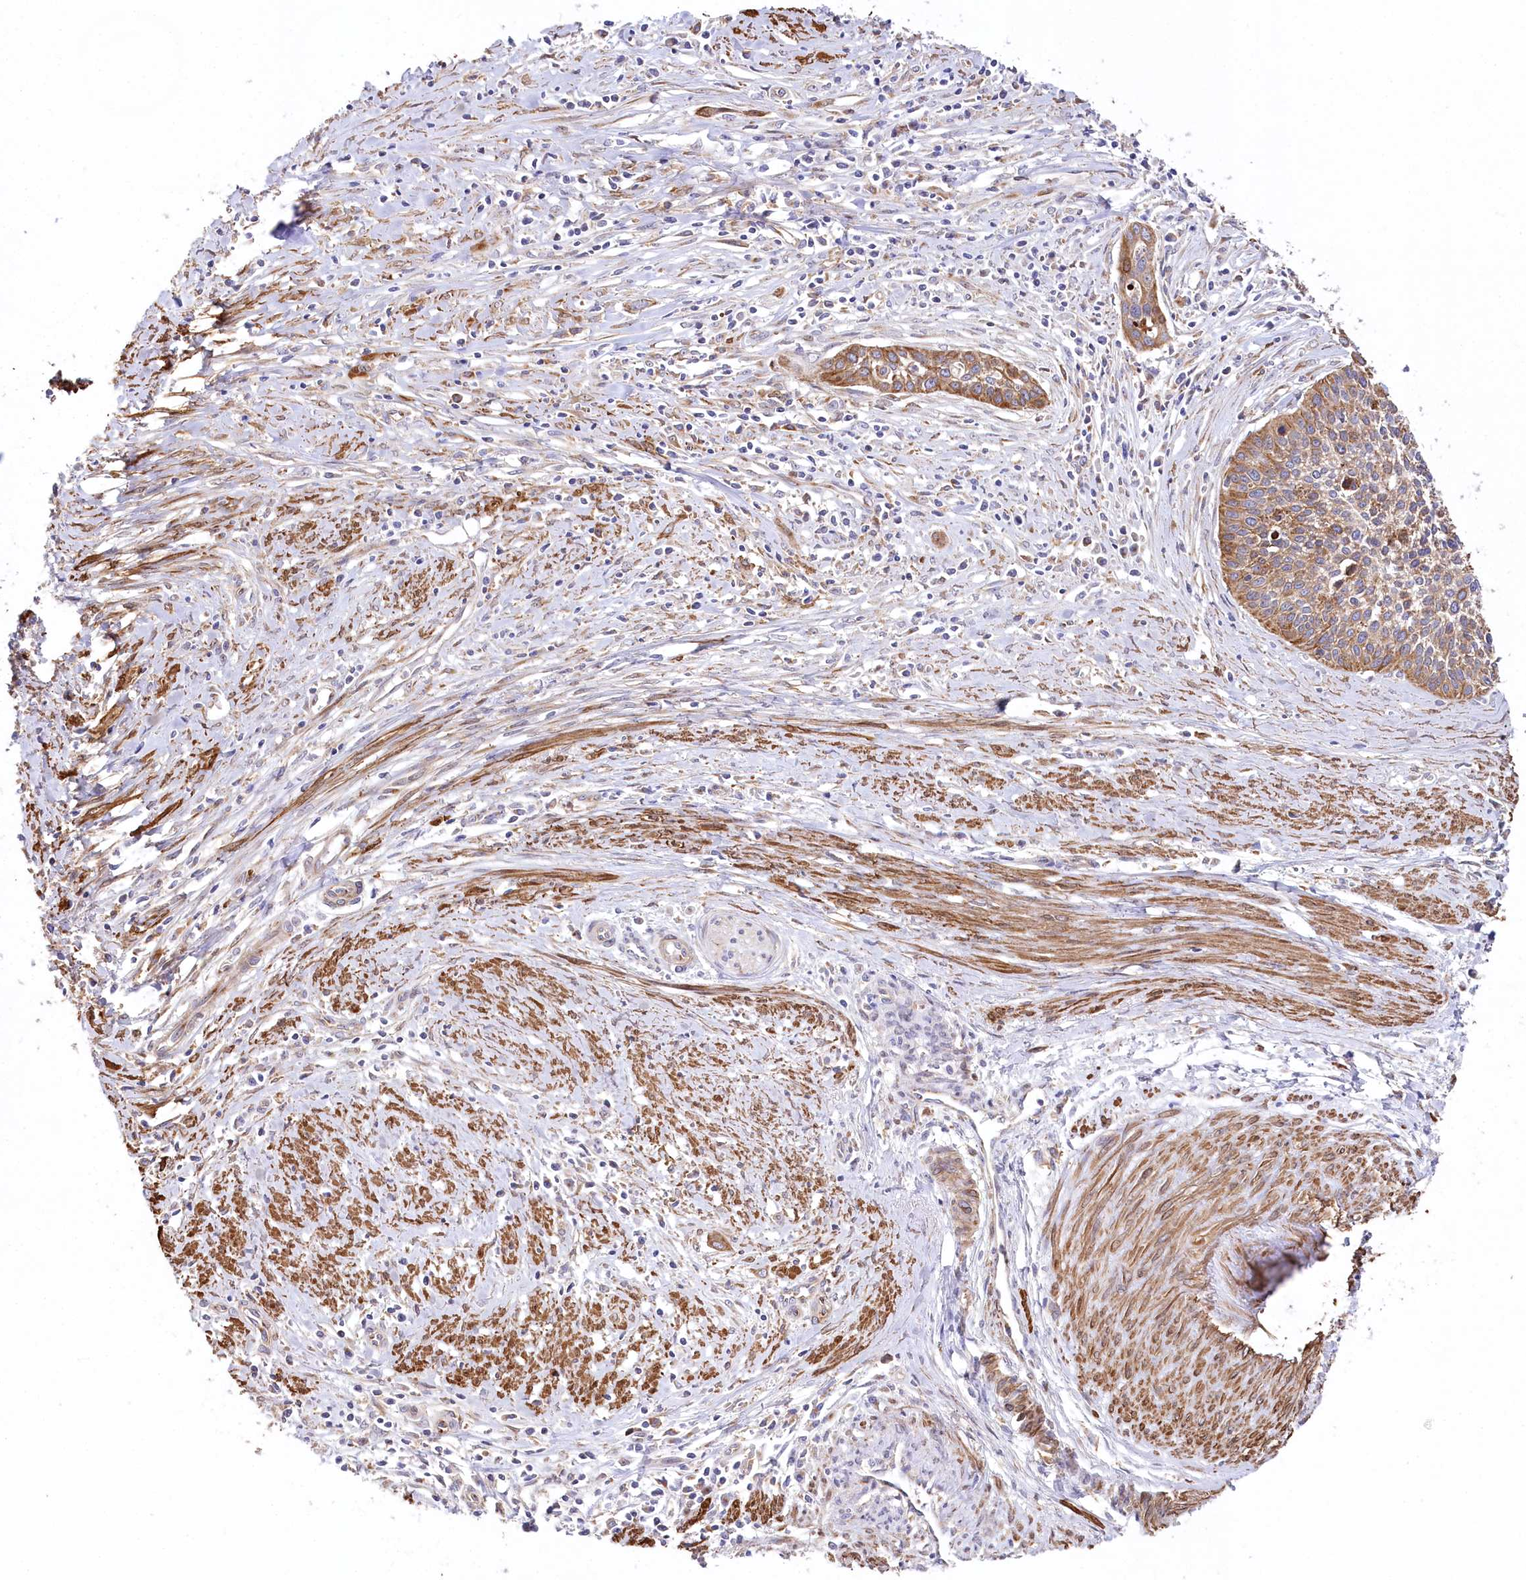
{"staining": {"intensity": "moderate", "quantity": ">75%", "location": "cytoplasmic/membranous"}, "tissue": "cervical cancer", "cell_type": "Tumor cells", "image_type": "cancer", "snomed": [{"axis": "morphology", "description": "Squamous cell carcinoma, NOS"}, {"axis": "topography", "description": "Cervix"}], "caption": "A medium amount of moderate cytoplasmic/membranous expression is present in about >75% of tumor cells in cervical cancer (squamous cell carcinoma) tissue. The staining is performed using DAB brown chromogen to label protein expression. The nuclei are counter-stained blue using hematoxylin.", "gene": "STX6", "patient": {"sex": "female", "age": 34}}